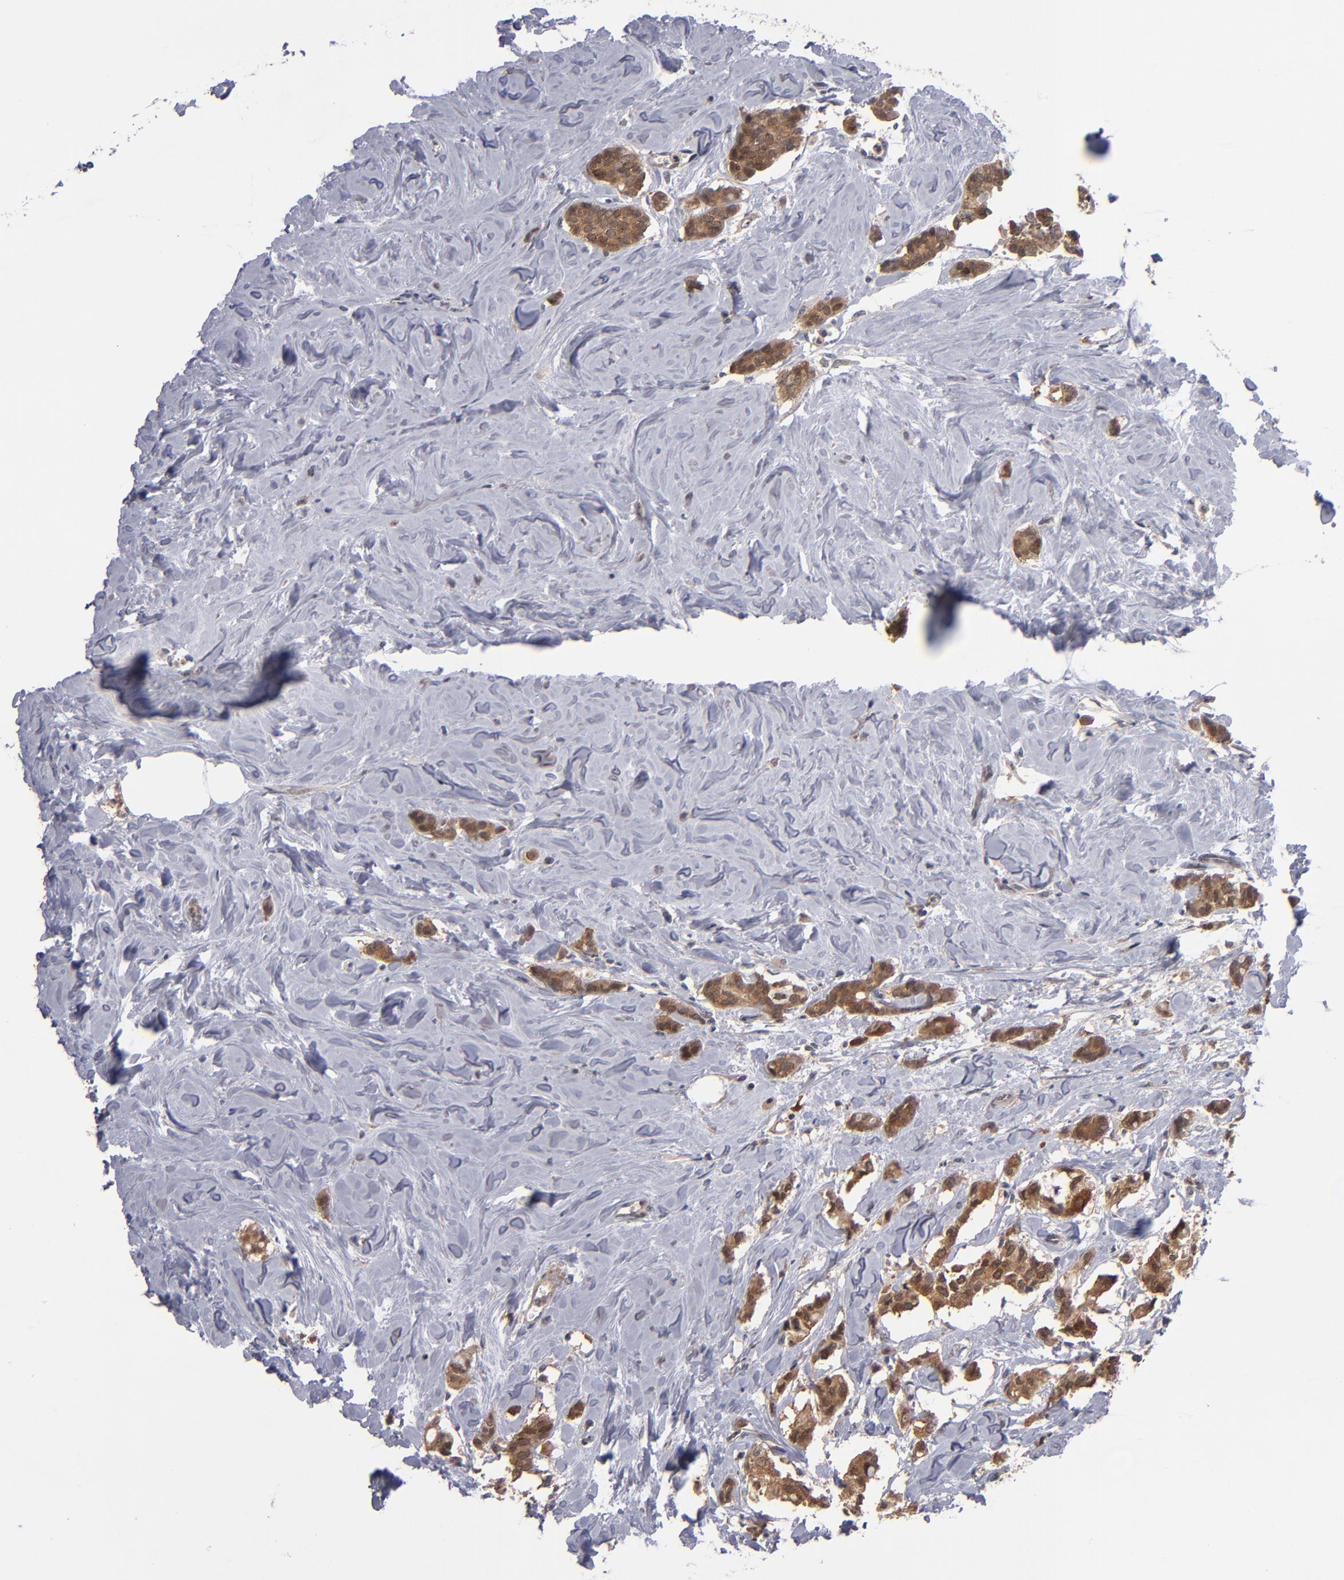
{"staining": {"intensity": "strong", "quantity": ">75%", "location": "cytoplasmic/membranous"}, "tissue": "breast cancer", "cell_type": "Tumor cells", "image_type": "cancer", "snomed": [{"axis": "morphology", "description": "Duct carcinoma"}, {"axis": "topography", "description": "Breast"}], "caption": "High-magnification brightfield microscopy of breast cancer stained with DAB (3,3'-diaminobenzidine) (brown) and counterstained with hematoxylin (blue). tumor cells exhibit strong cytoplasmic/membranous expression is seen in about>75% of cells.", "gene": "ALG13", "patient": {"sex": "female", "age": 84}}